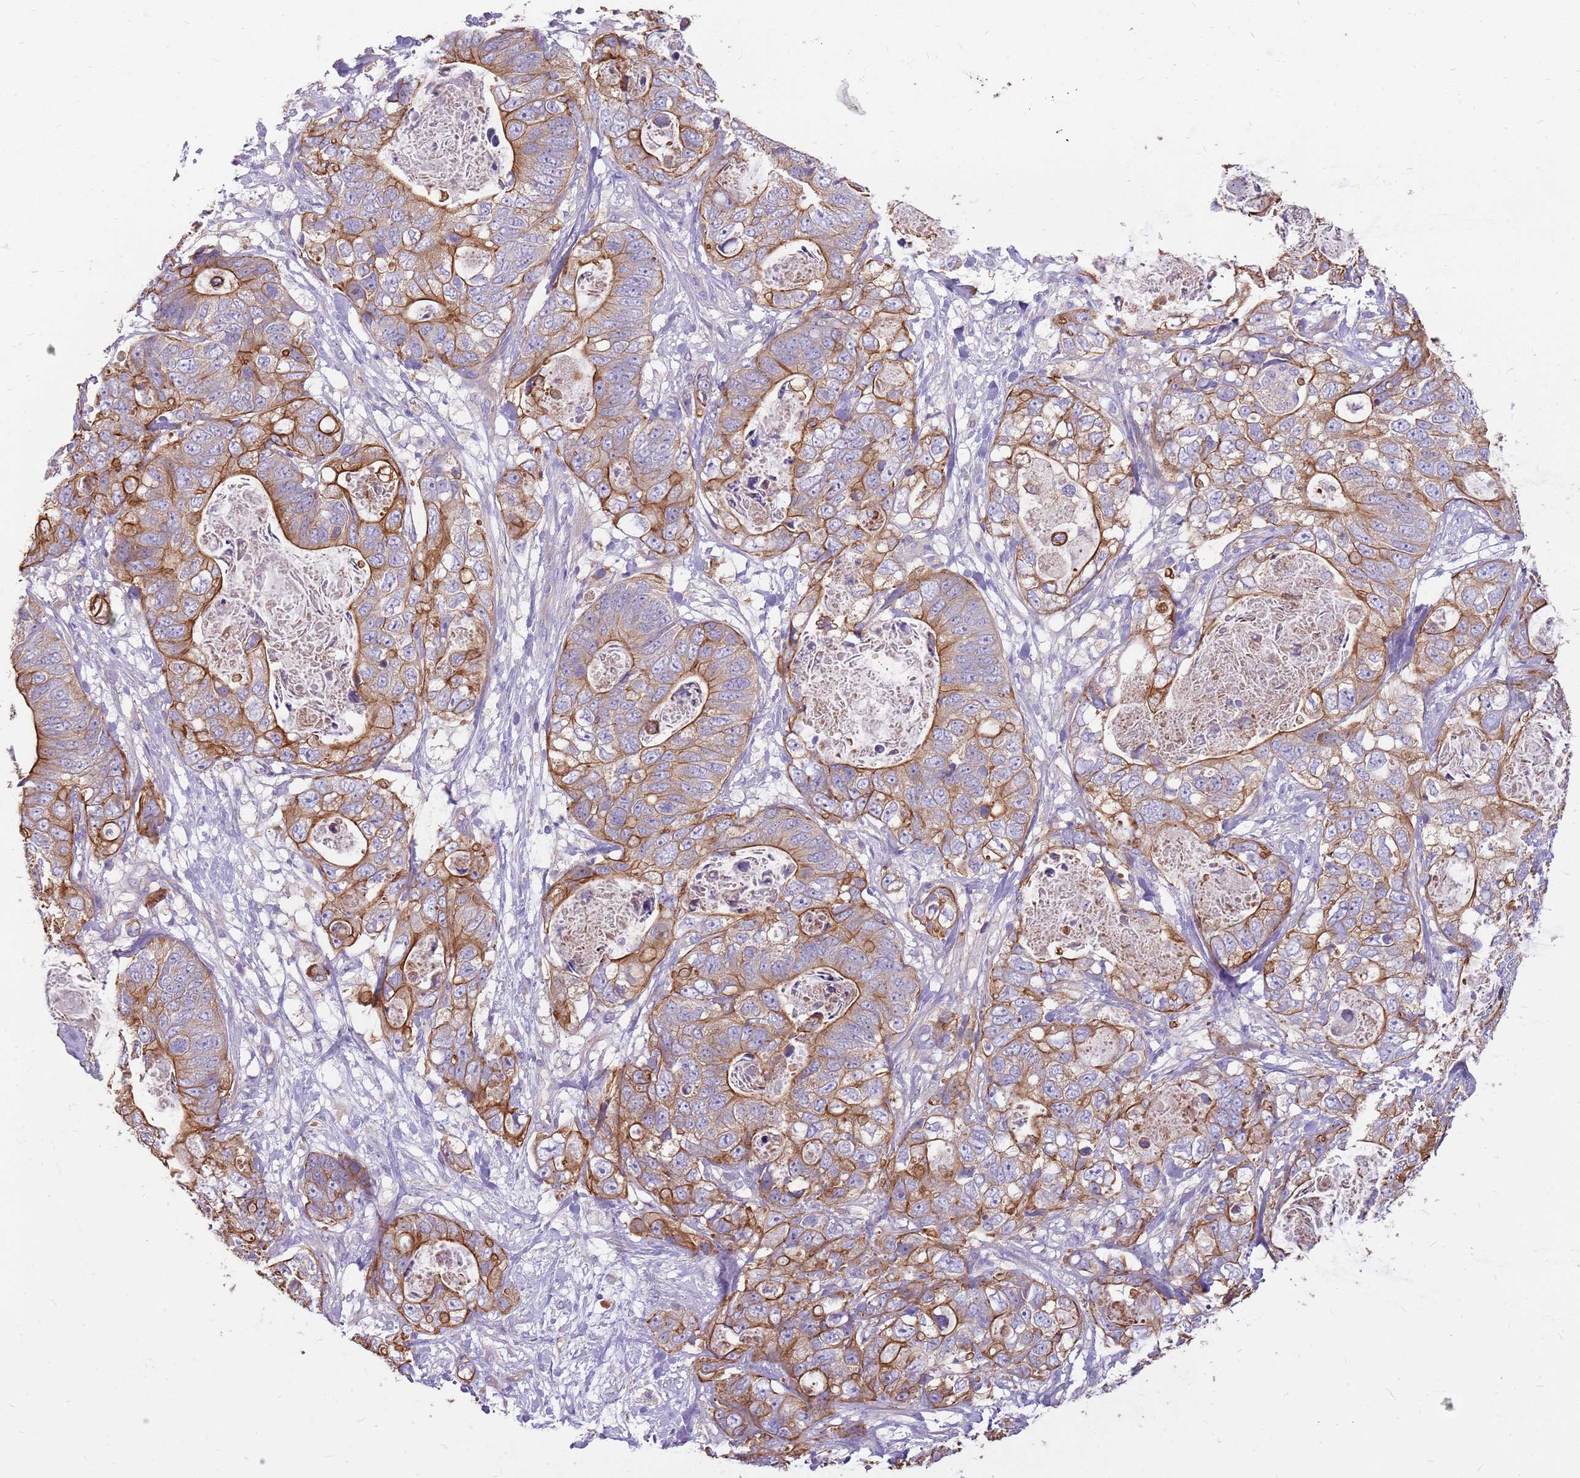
{"staining": {"intensity": "moderate", "quantity": ">75%", "location": "cytoplasmic/membranous"}, "tissue": "stomach cancer", "cell_type": "Tumor cells", "image_type": "cancer", "snomed": [{"axis": "morphology", "description": "Normal tissue, NOS"}, {"axis": "morphology", "description": "Adenocarcinoma, NOS"}, {"axis": "topography", "description": "Stomach"}], "caption": "Immunohistochemical staining of human stomach adenocarcinoma shows medium levels of moderate cytoplasmic/membranous protein expression in approximately >75% of tumor cells.", "gene": "WASHC4", "patient": {"sex": "female", "age": 89}}